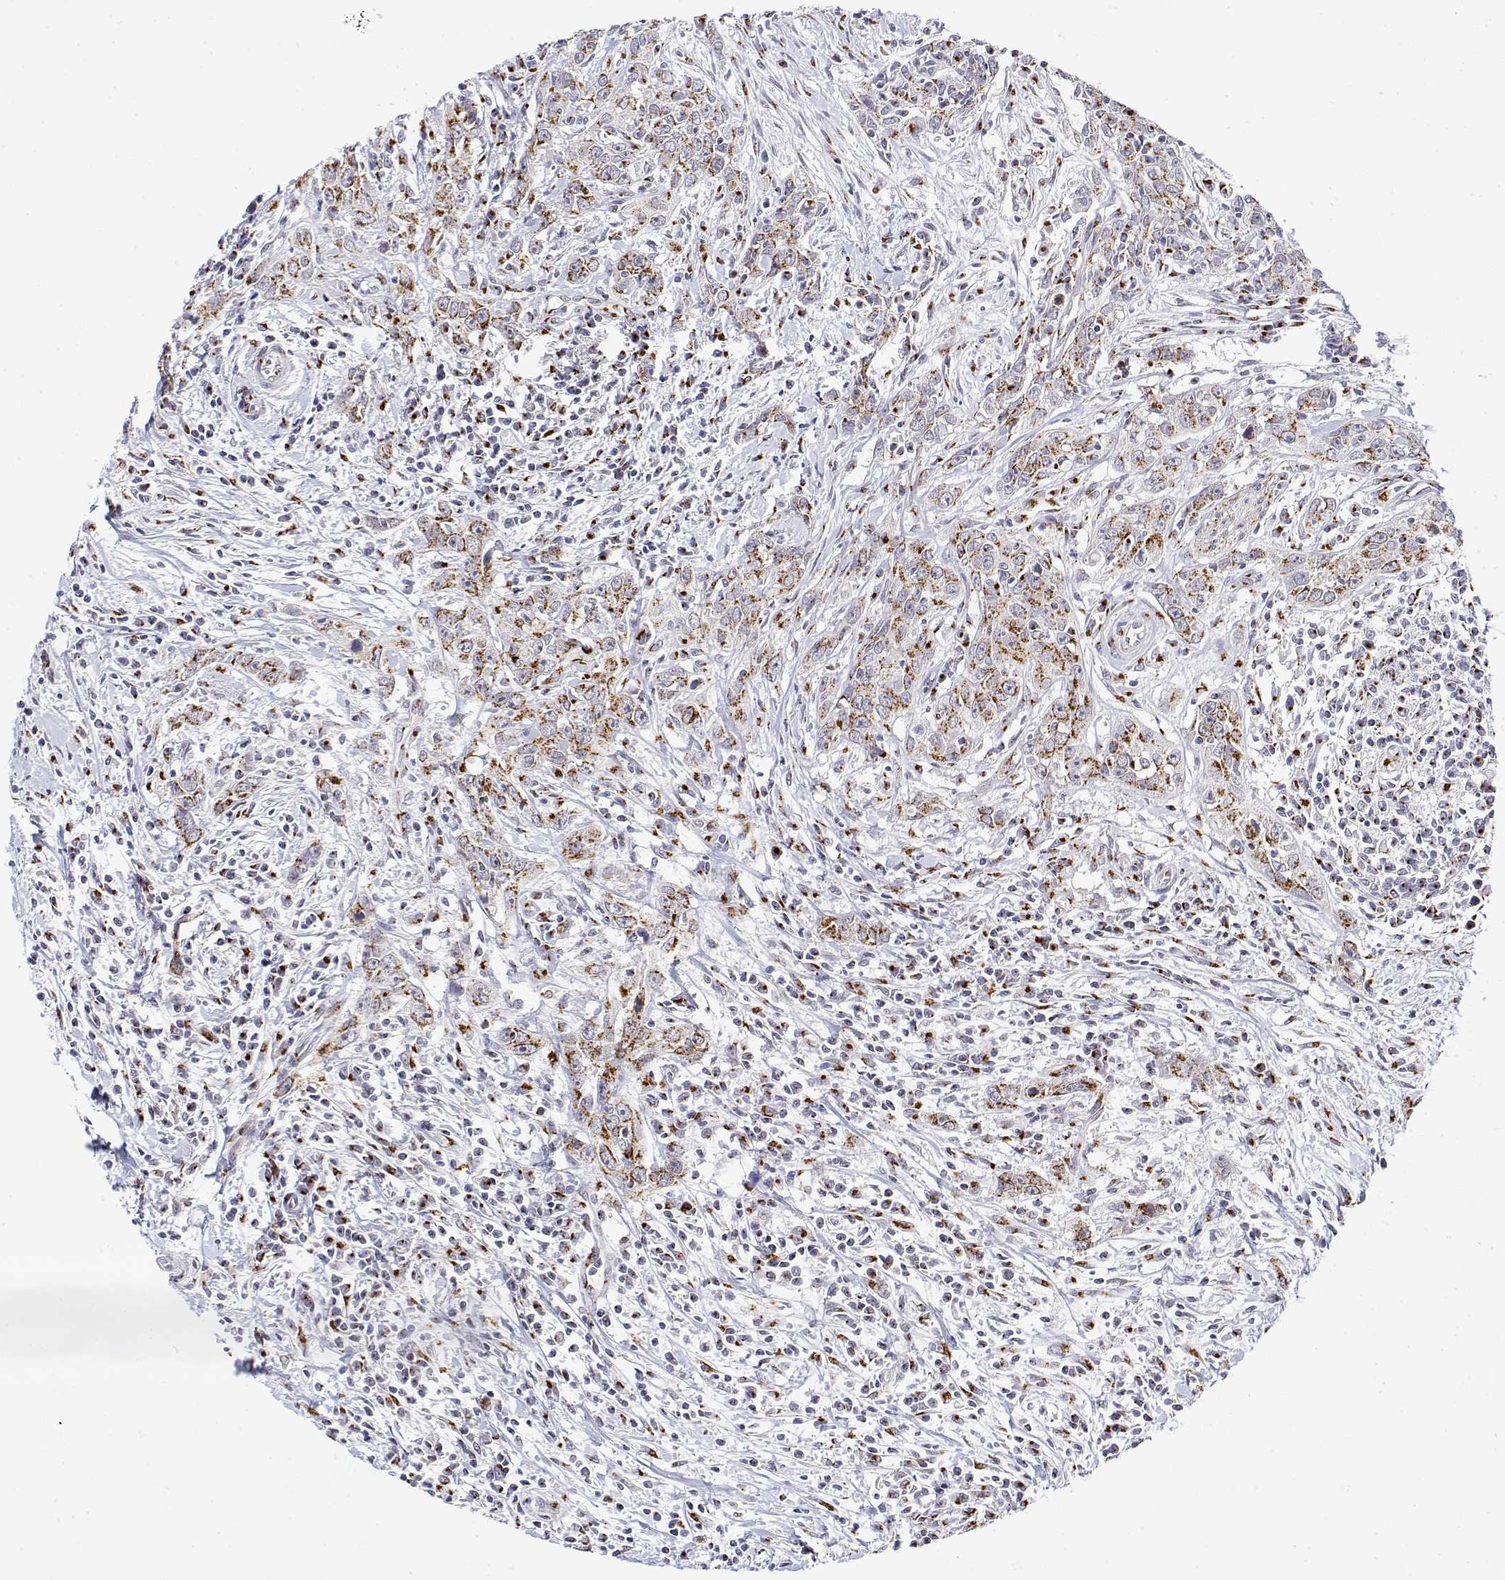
{"staining": {"intensity": "strong", "quantity": "25%-75%", "location": "cytoplasmic/membranous"}, "tissue": "urothelial cancer", "cell_type": "Tumor cells", "image_type": "cancer", "snomed": [{"axis": "morphology", "description": "Urothelial carcinoma, High grade"}, {"axis": "topography", "description": "Urinary bladder"}], "caption": "Brown immunohistochemical staining in human urothelial cancer displays strong cytoplasmic/membranous expression in approximately 25%-75% of tumor cells.", "gene": "YIPF3", "patient": {"sex": "male", "age": 83}}